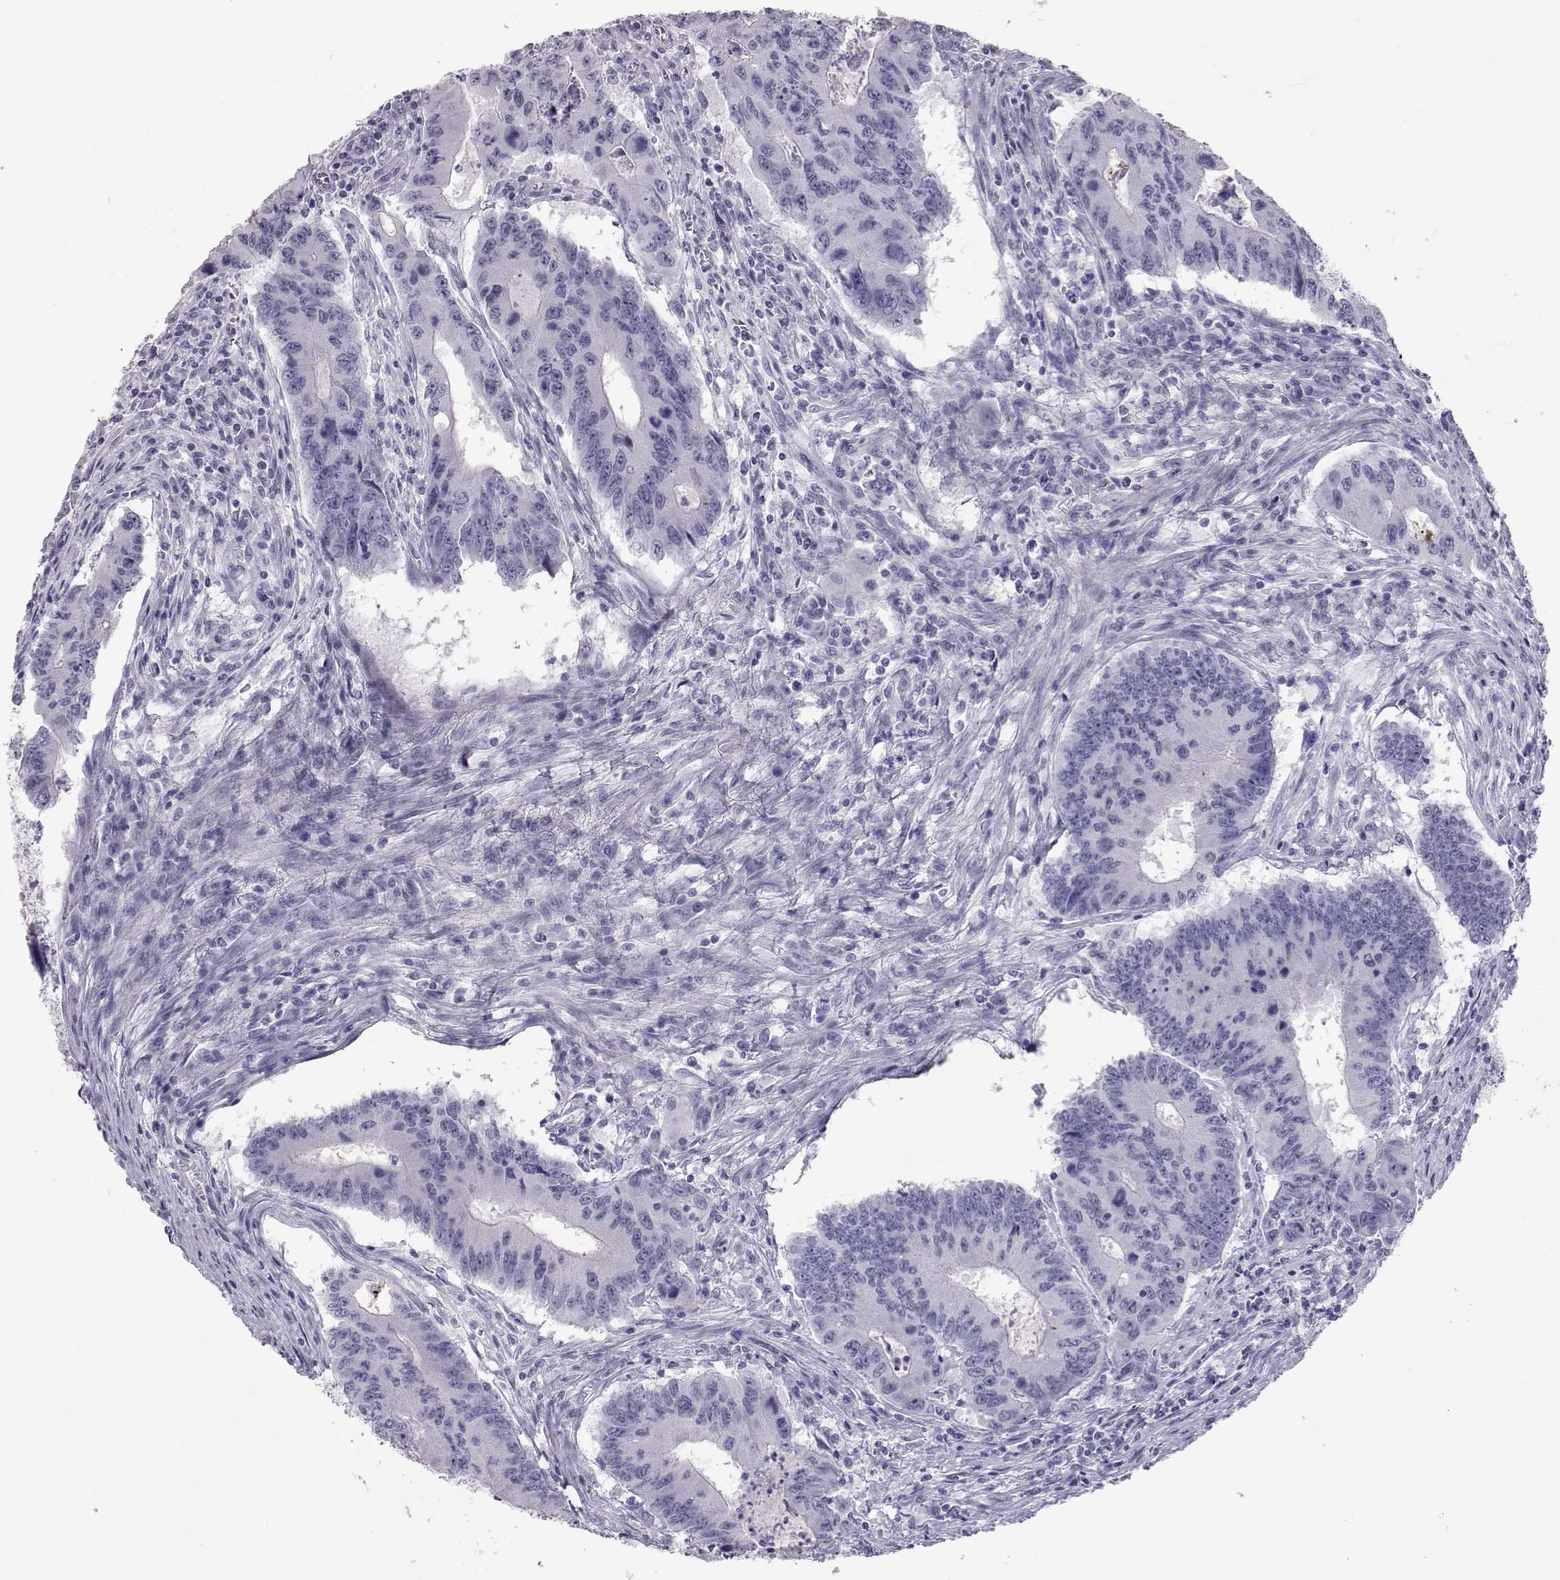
{"staining": {"intensity": "negative", "quantity": "none", "location": "none"}, "tissue": "colorectal cancer", "cell_type": "Tumor cells", "image_type": "cancer", "snomed": [{"axis": "morphology", "description": "Adenocarcinoma, NOS"}, {"axis": "topography", "description": "Colon"}], "caption": "Colorectal adenocarcinoma was stained to show a protein in brown. There is no significant positivity in tumor cells.", "gene": "PMCH", "patient": {"sex": "male", "age": 53}}